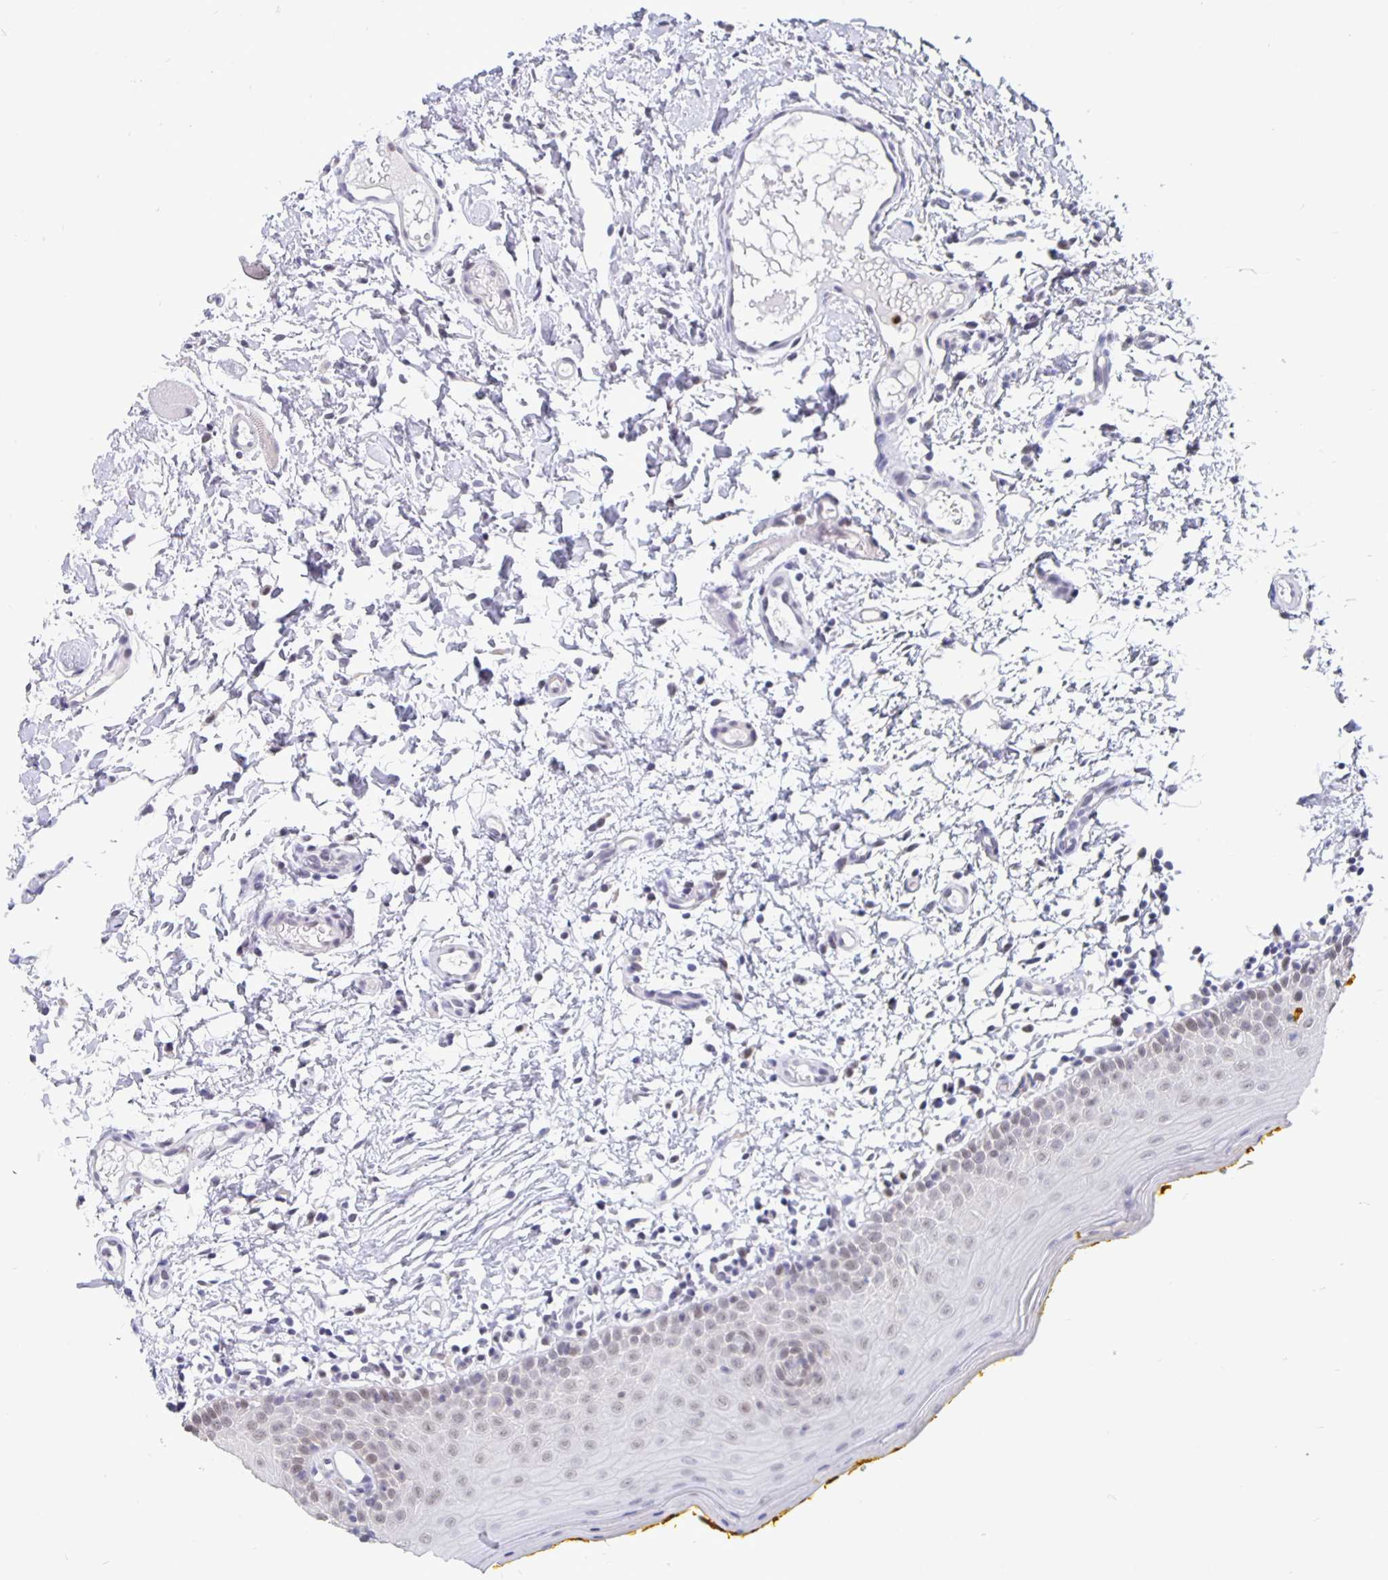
{"staining": {"intensity": "moderate", "quantity": "<25%", "location": "nuclear"}, "tissue": "oral mucosa", "cell_type": "Squamous epithelial cells", "image_type": "normal", "snomed": [{"axis": "morphology", "description": "Normal tissue, NOS"}, {"axis": "topography", "description": "Oral tissue"}, {"axis": "topography", "description": "Tounge, NOS"}], "caption": "Brown immunohistochemical staining in normal human oral mucosa exhibits moderate nuclear staining in approximately <25% of squamous epithelial cells. (DAB = brown stain, brightfield microscopy at high magnification).", "gene": "ZNF691", "patient": {"sex": "female", "age": 58}}